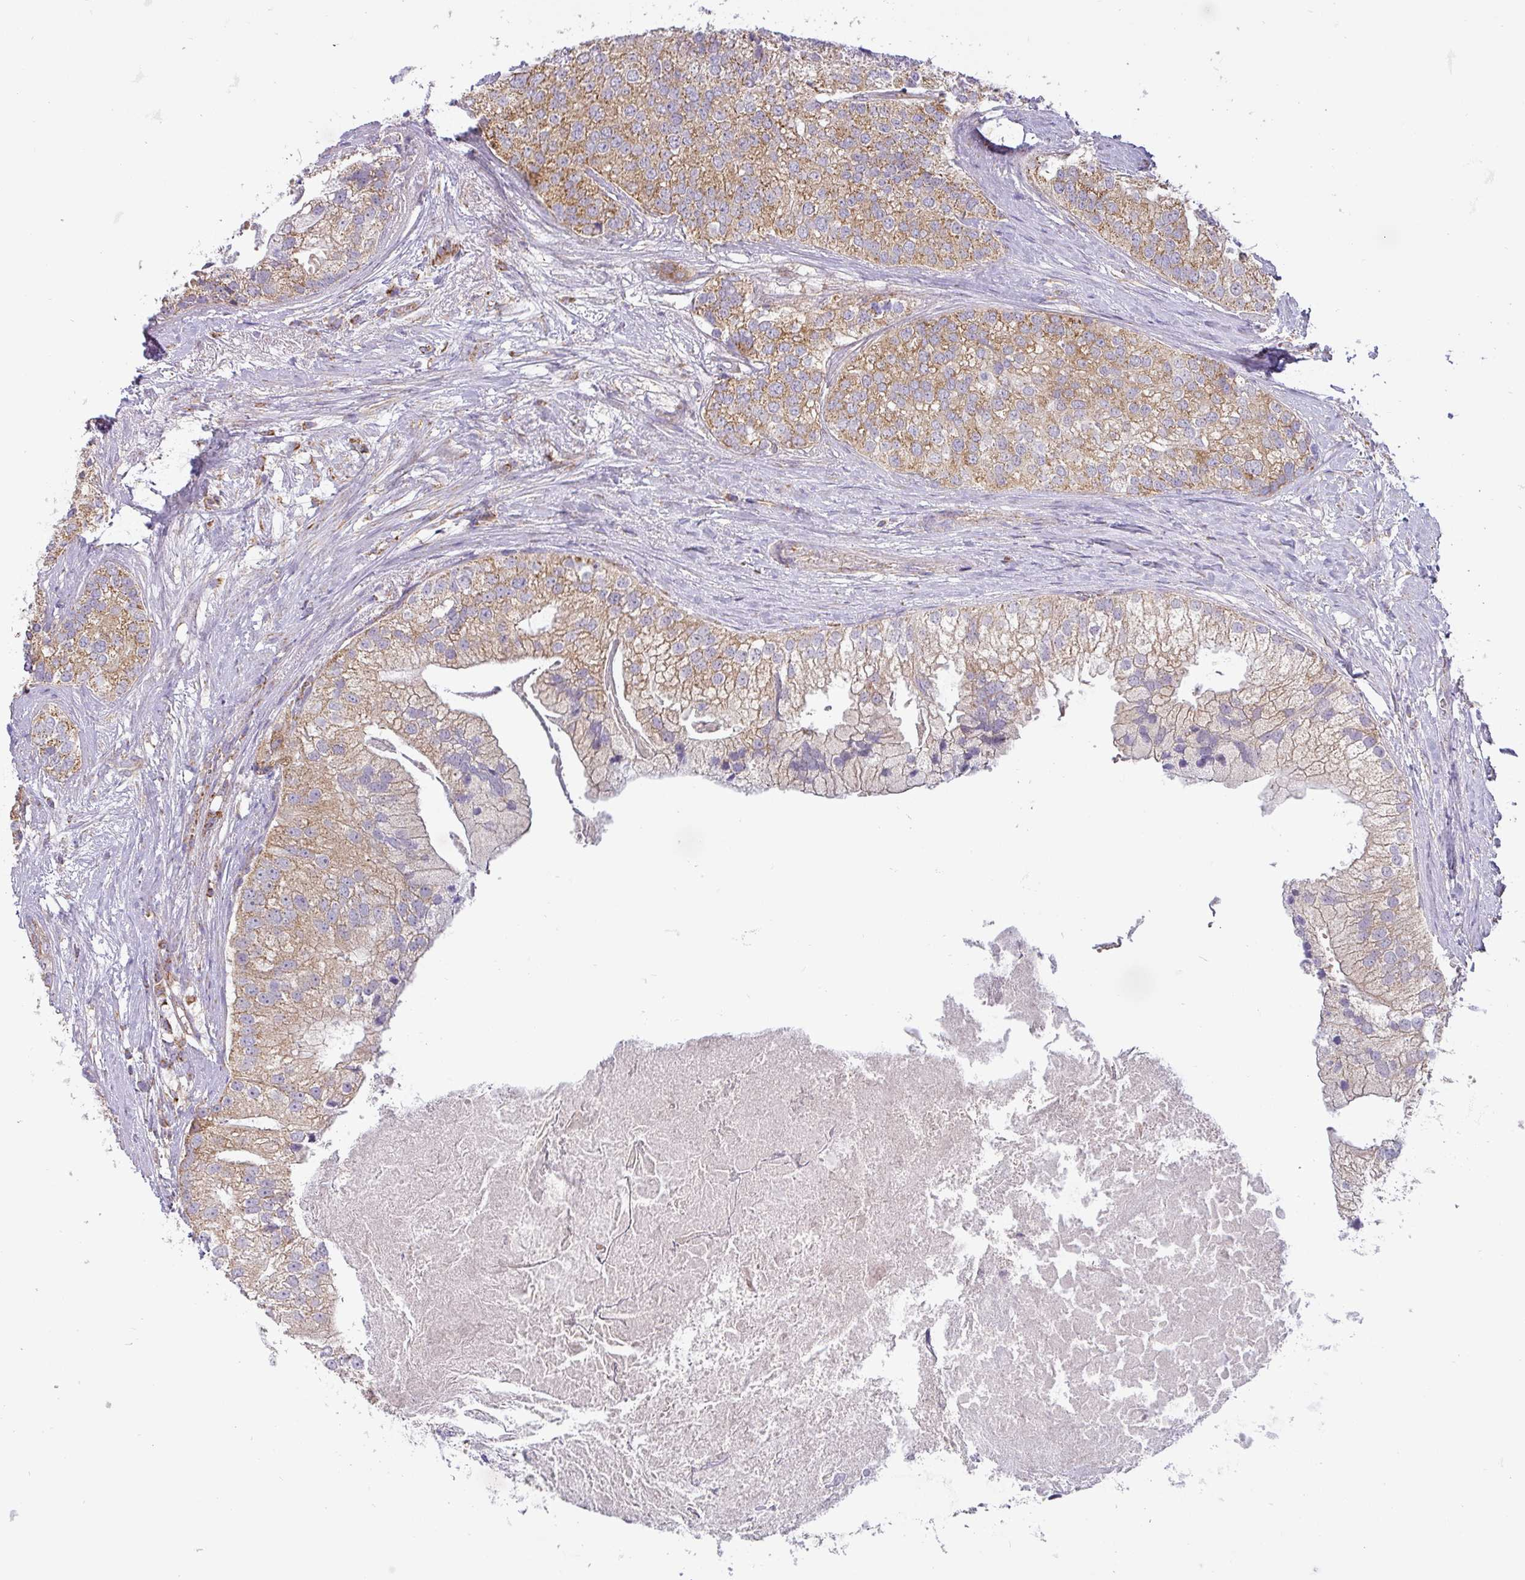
{"staining": {"intensity": "moderate", "quantity": ">75%", "location": "cytoplasmic/membranous"}, "tissue": "prostate cancer", "cell_type": "Tumor cells", "image_type": "cancer", "snomed": [{"axis": "morphology", "description": "Adenocarcinoma, High grade"}, {"axis": "topography", "description": "Prostate"}], "caption": "The image displays immunohistochemical staining of adenocarcinoma (high-grade) (prostate). There is moderate cytoplasmic/membranous staining is identified in about >75% of tumor cells.", "gene": "ZNF211", "patient": {"sex": "male", "age": 62}}